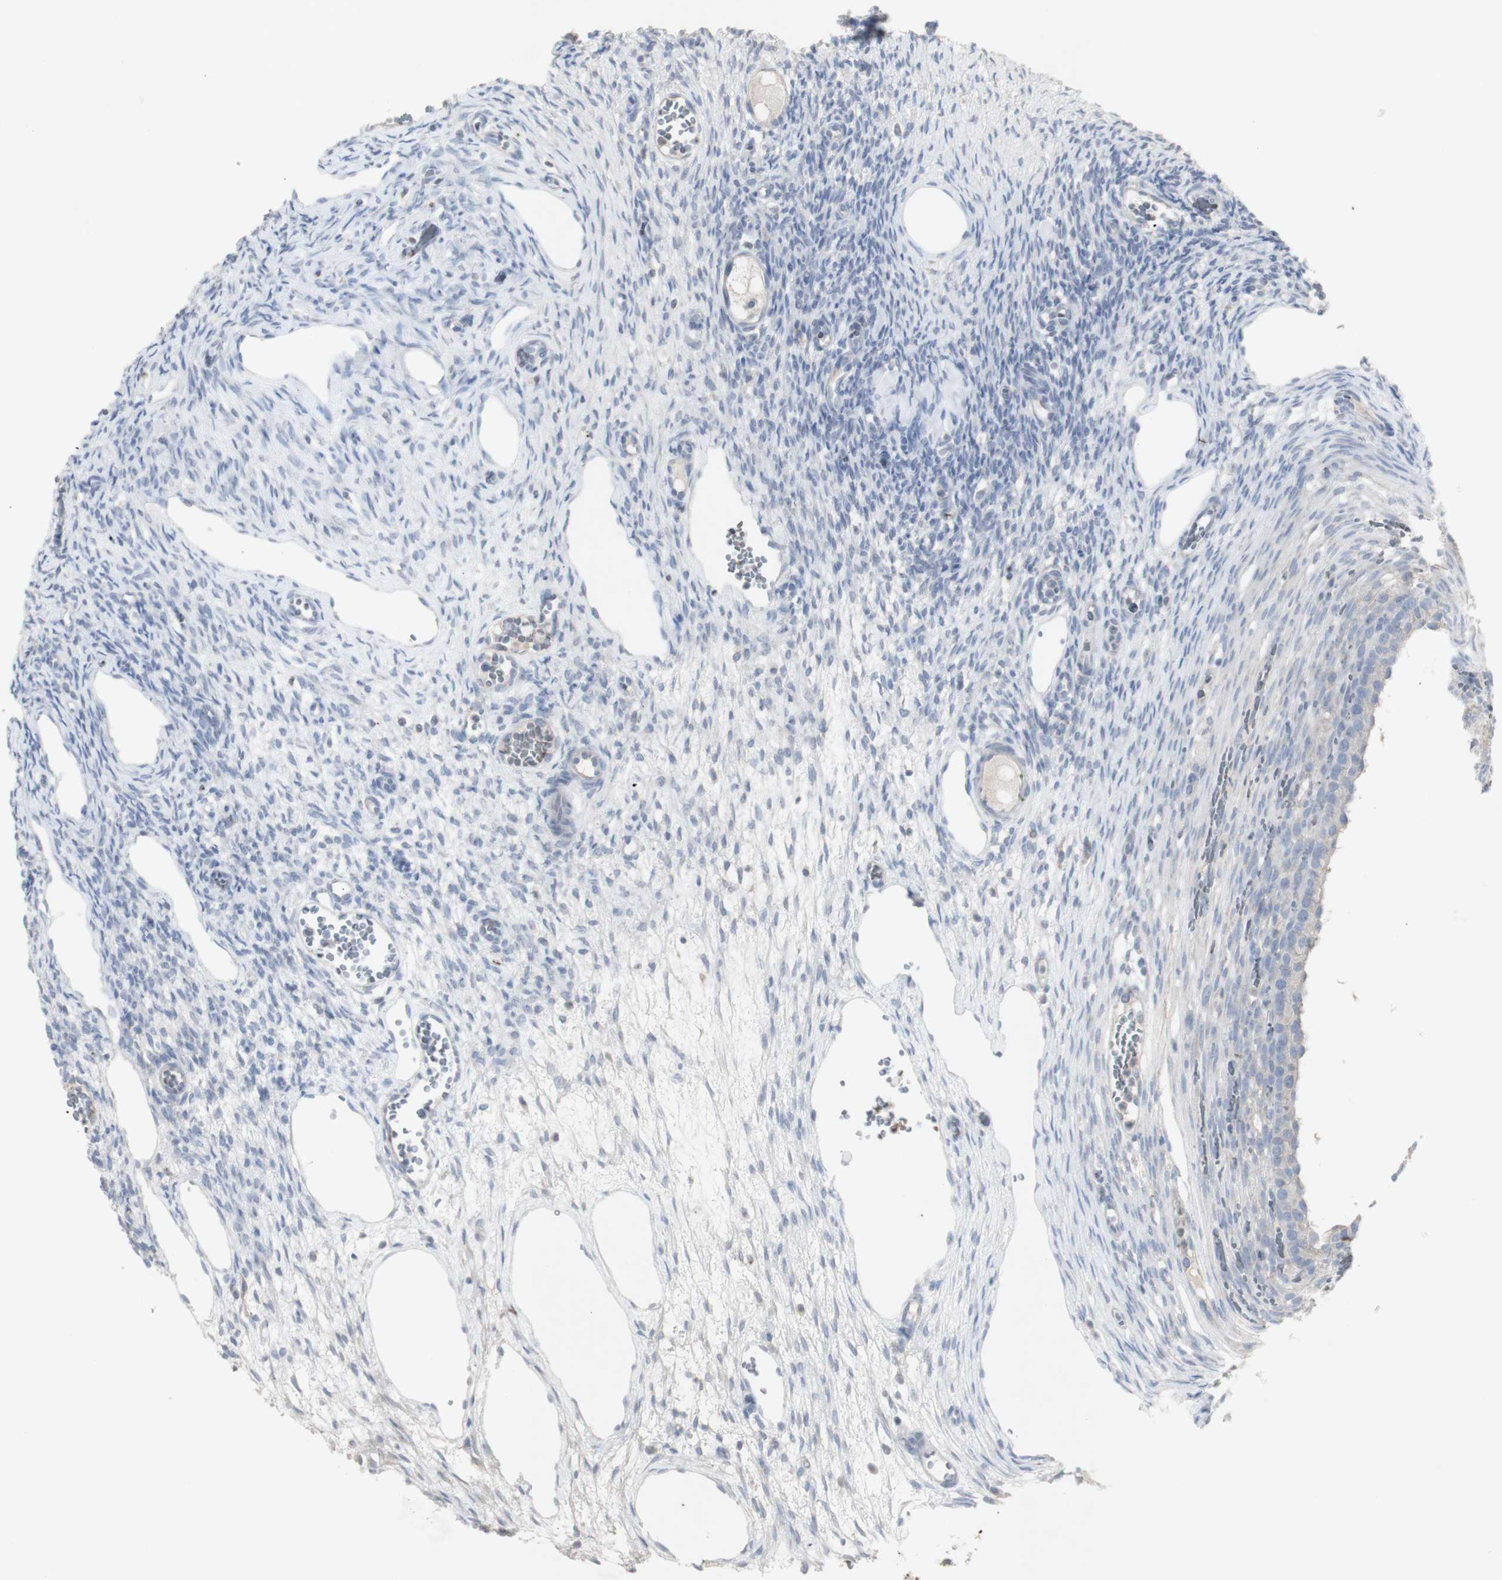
{"staining": {"intensity": "negative", "quantity": "none", "location": "none"}, "tissue": "ovary", "cell_type": "Ovarian stroma cells", "image_type": "normal", "snomed": [{"axis": "morphology", "description": "Normal tissue, NOS"}, {"axis": "topography", "description": "Ovary"}], "caption": "IHC image of normal human ovary stained for a protein (brown), which displays no staining in ovarian stroma cells.", "gene": "INS", "patient": {"sex": "female", "age": 33}}